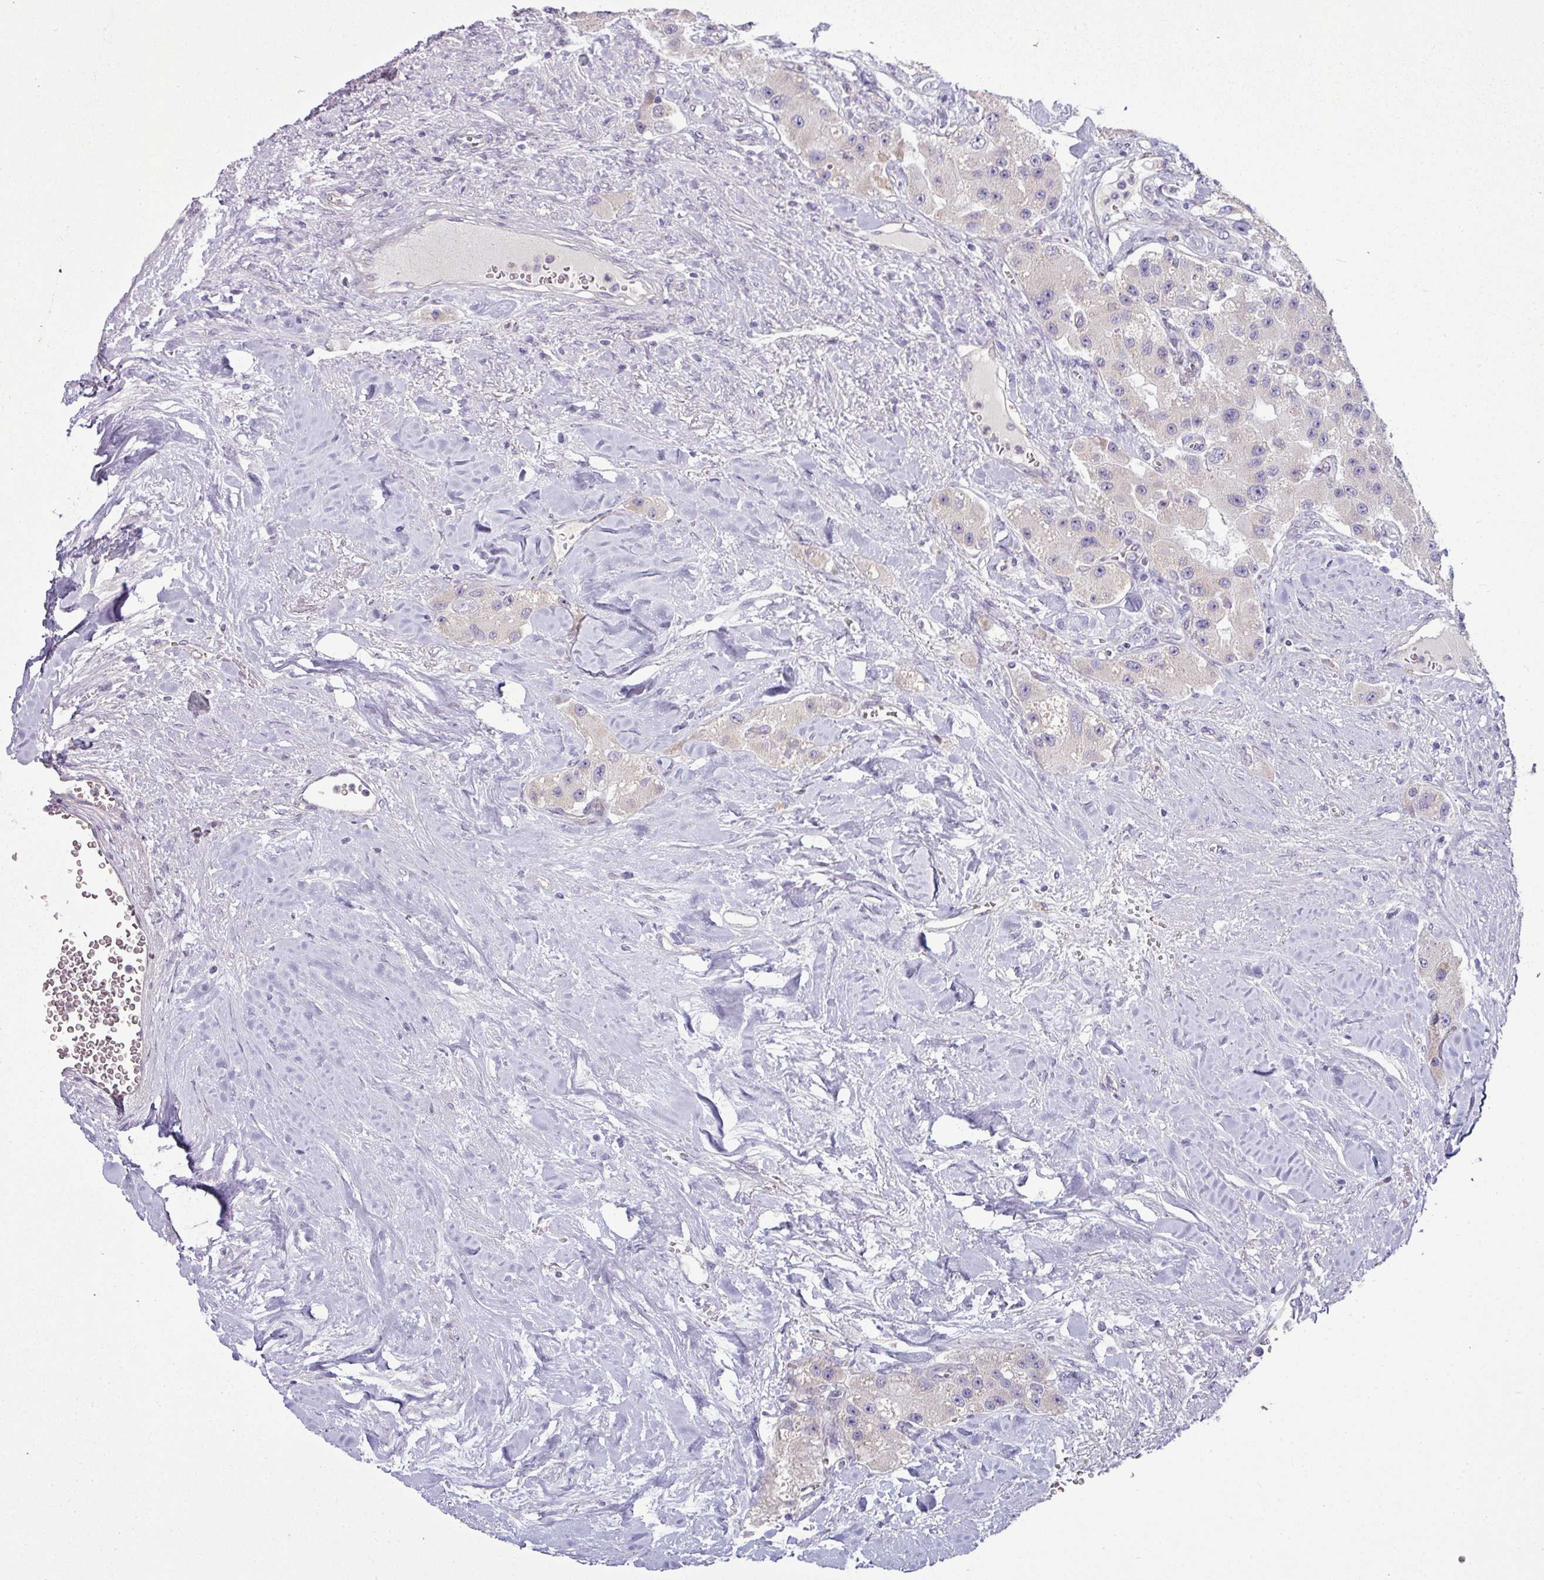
{"staining": {"intensity": "negative", "quantity": "none", "location": "none"}, "tissue": "carcinoid", "cell_type": "Tumor cells", "image_type": "cancer", "snomed": [{"axis": "morphology", "description": "Carcinoid, malignant, NOS"}, {"axis": "topography", "description": "Pancreas"}], "caption": "IHC photomicrograph of carcinoid stained for a protein (brown), which exhibits no positivity in tumor cells.", "gene": "HBEGF", "patient": {"sex": "male", "age": 41}}